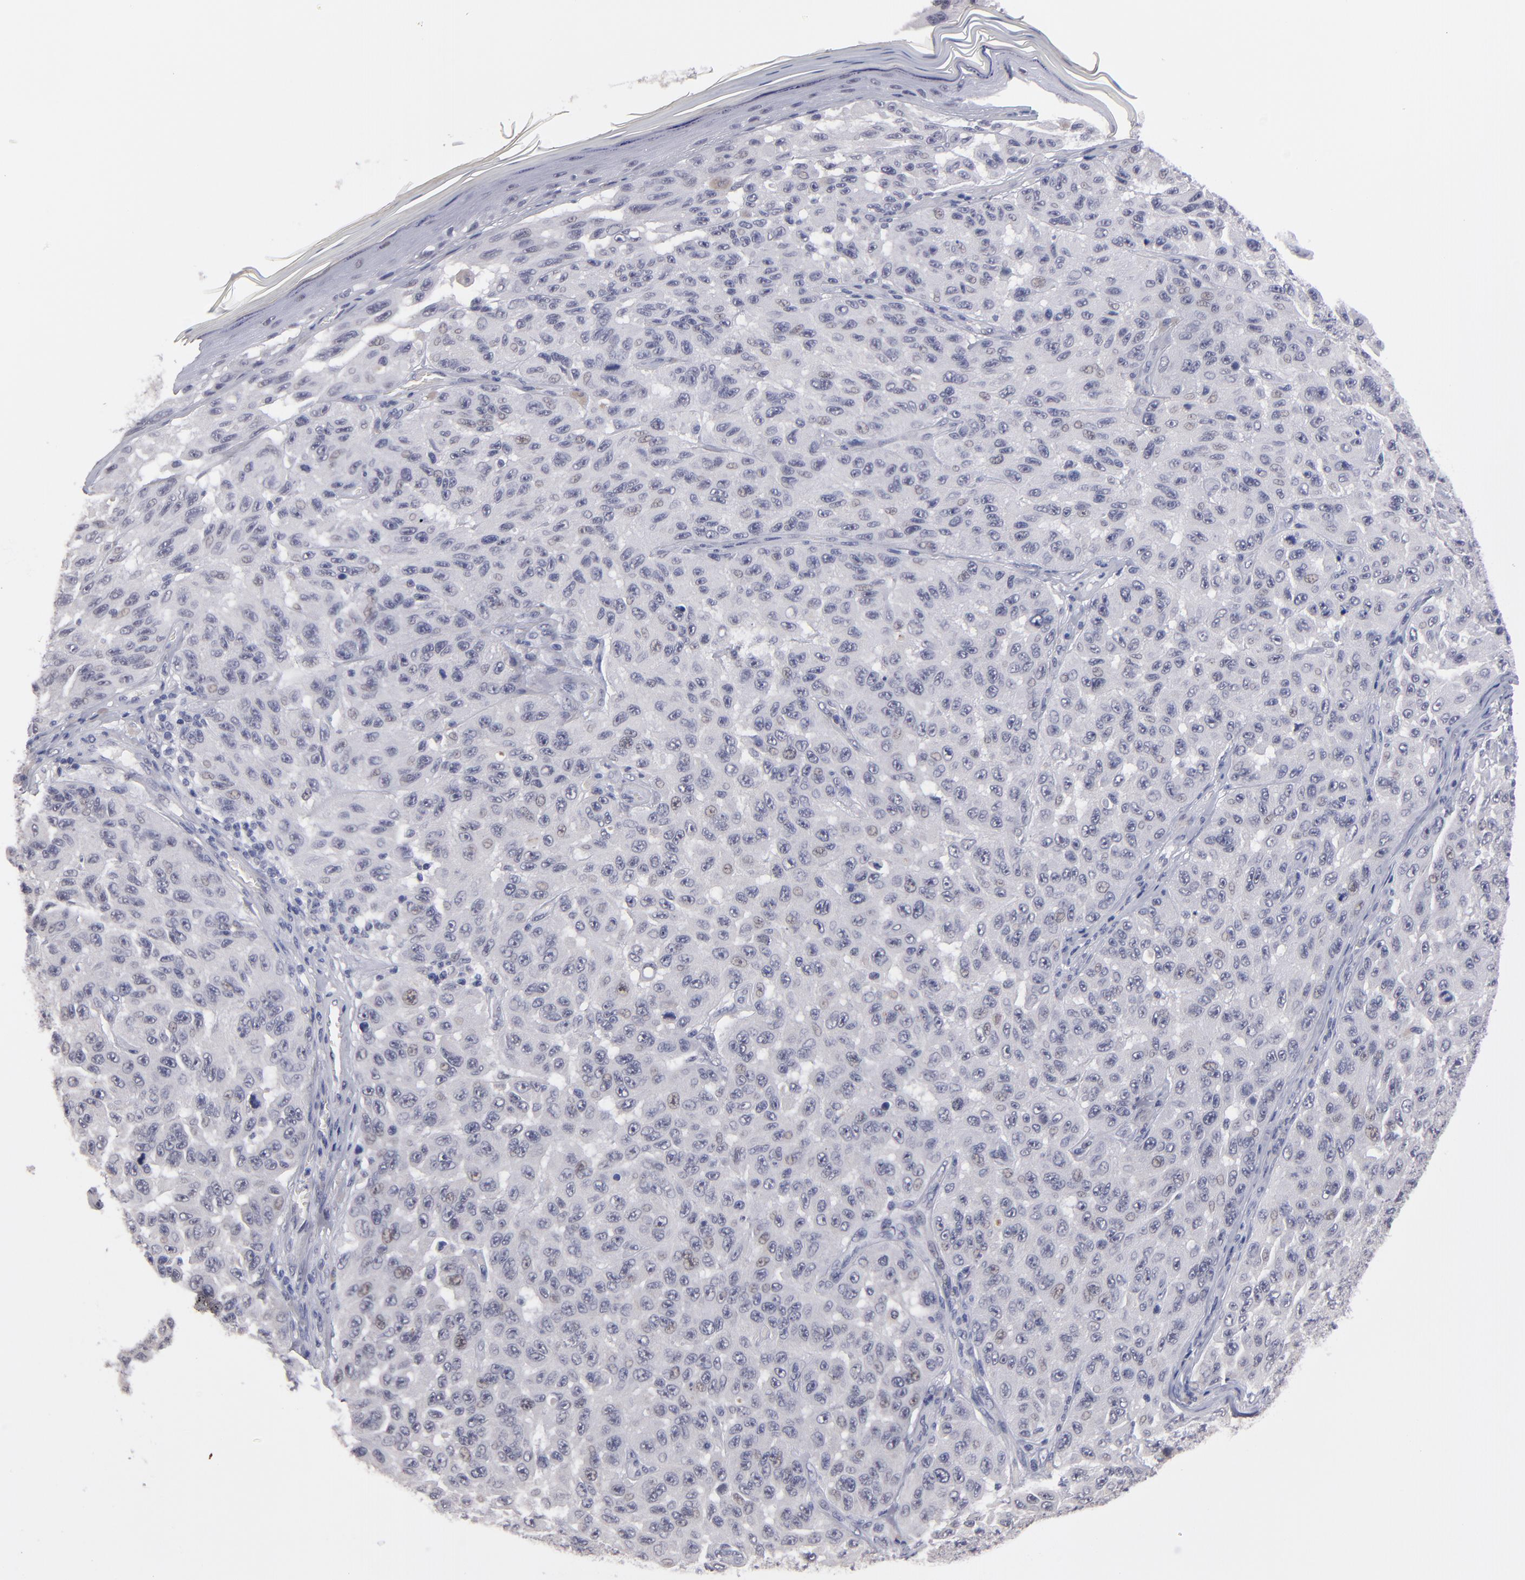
{"staining": {"intensity": "weak", "quantity": "<25%", "location": "nuclear"}, "tissue": "melanoma", "cell_type": "Tumor cells", "image_type": "cancer", "snomed": [{"axis": "morphology", "description": "Malignant melanoma, NOS"}, {"axis": "topography", "description": "Skin"}], "caption": "DAB (3,3'-diaminobenzidine) immunohistochemical staining of human melanoma displays no significant positivity in tumor cells.", "gene": "TEX11", "patient": {"sex": "male", "age": 30}}